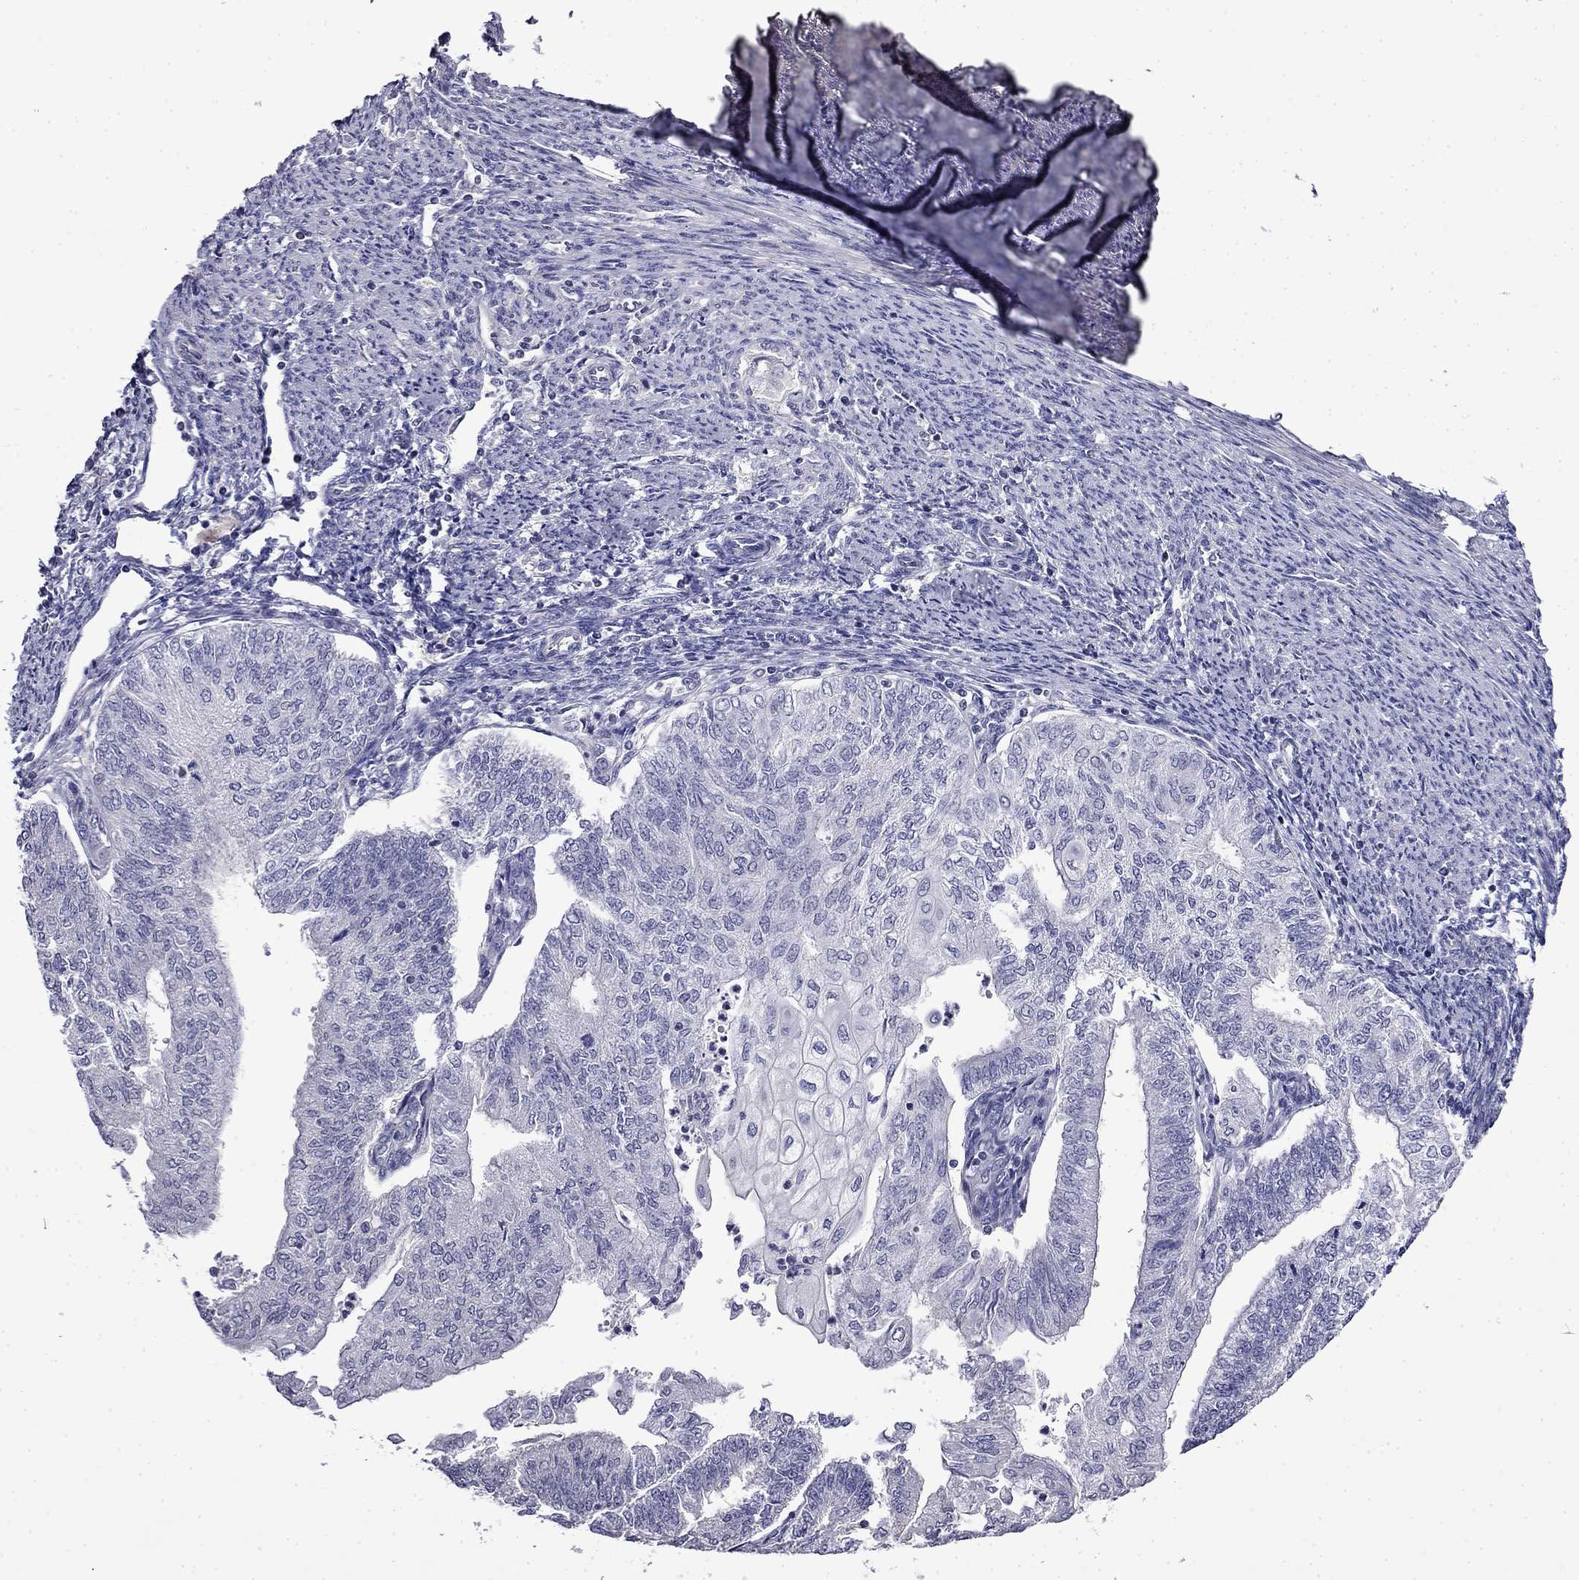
{"staining": {"intensity": "negative", "quantity": "none", "location": "none"}, "tissue": "endometrial cancer", "cell_type": "Tumor cells", "image_type": "cancer", "snomed": [{"axis": "morphology", "description": "Adenocarcinoma, NOS"}, {"axis": "topography", "description": "Endometrium"}], "caption": "Histopathology image shows no protein expression in tumor cells of endometrial cancer tissue.", "gene": "GUCA1B", "patient": {"sex": "female", "age": 59}}